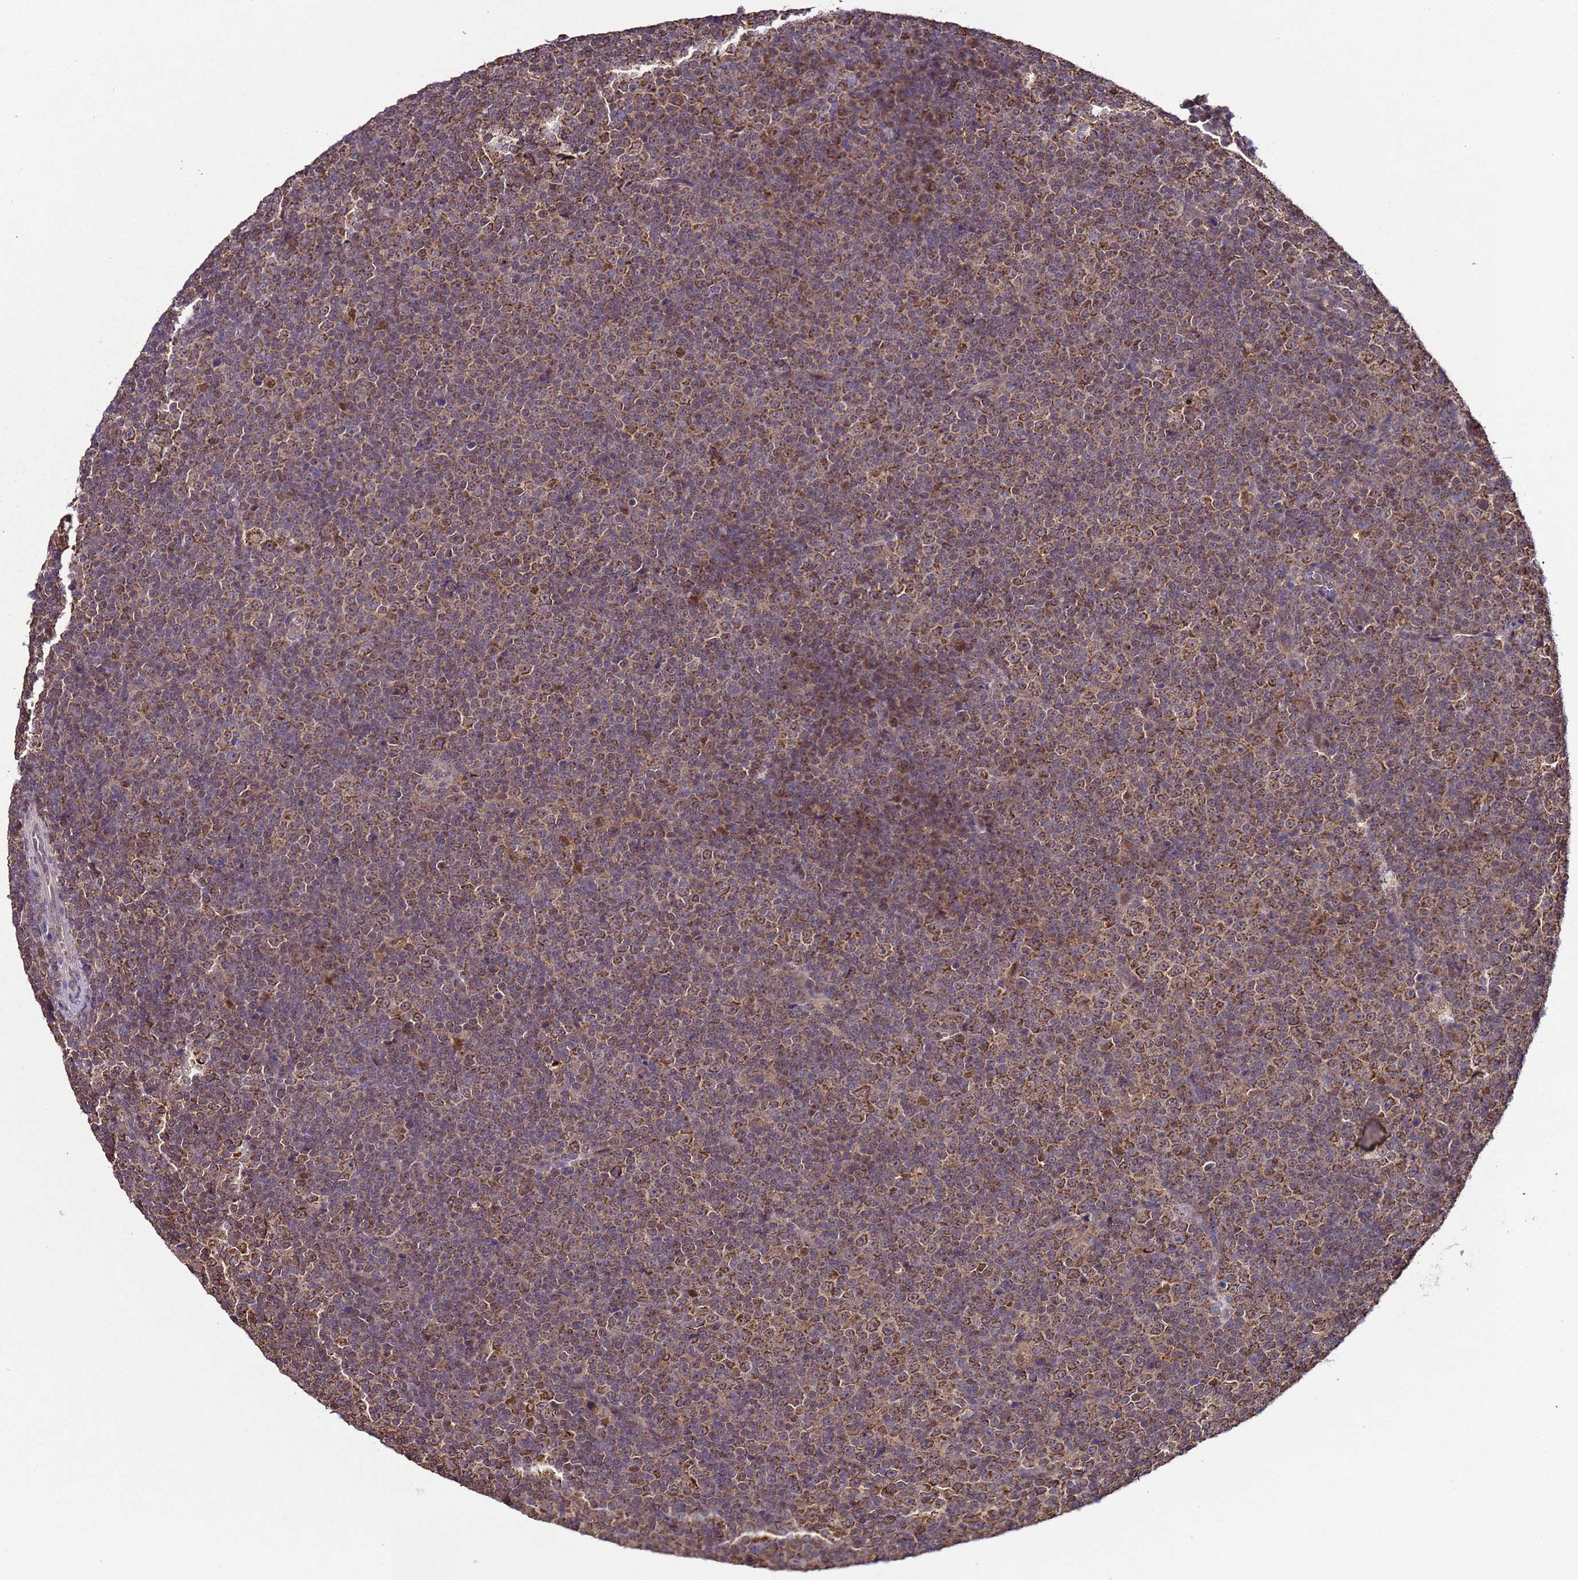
{"staining": {"intensity": "strong", "quantity": ">75%", "location": "cytoplasmic/membranous"}, "tissue": "lymphoma", "cell_type": "Tumor cells", "image_type": "cancer", "snomed": [{"axis": "morphology", "description": "Malignant lymphoma, non-Hodgkin's type, Low grade"}, {"axis": "topography", "description": "Lymph node"}], "caption": "This histopathology image shows immunohistochemistry (IHC) staining of malignant lymphoma, non-Hodgkin's type (low-grade), with high strong cytoplasmic/membranous staining in approximately >75% of tumor cells.", "gene": "HSPBAP1", "patient": {"sex": "female", "age": 67}}